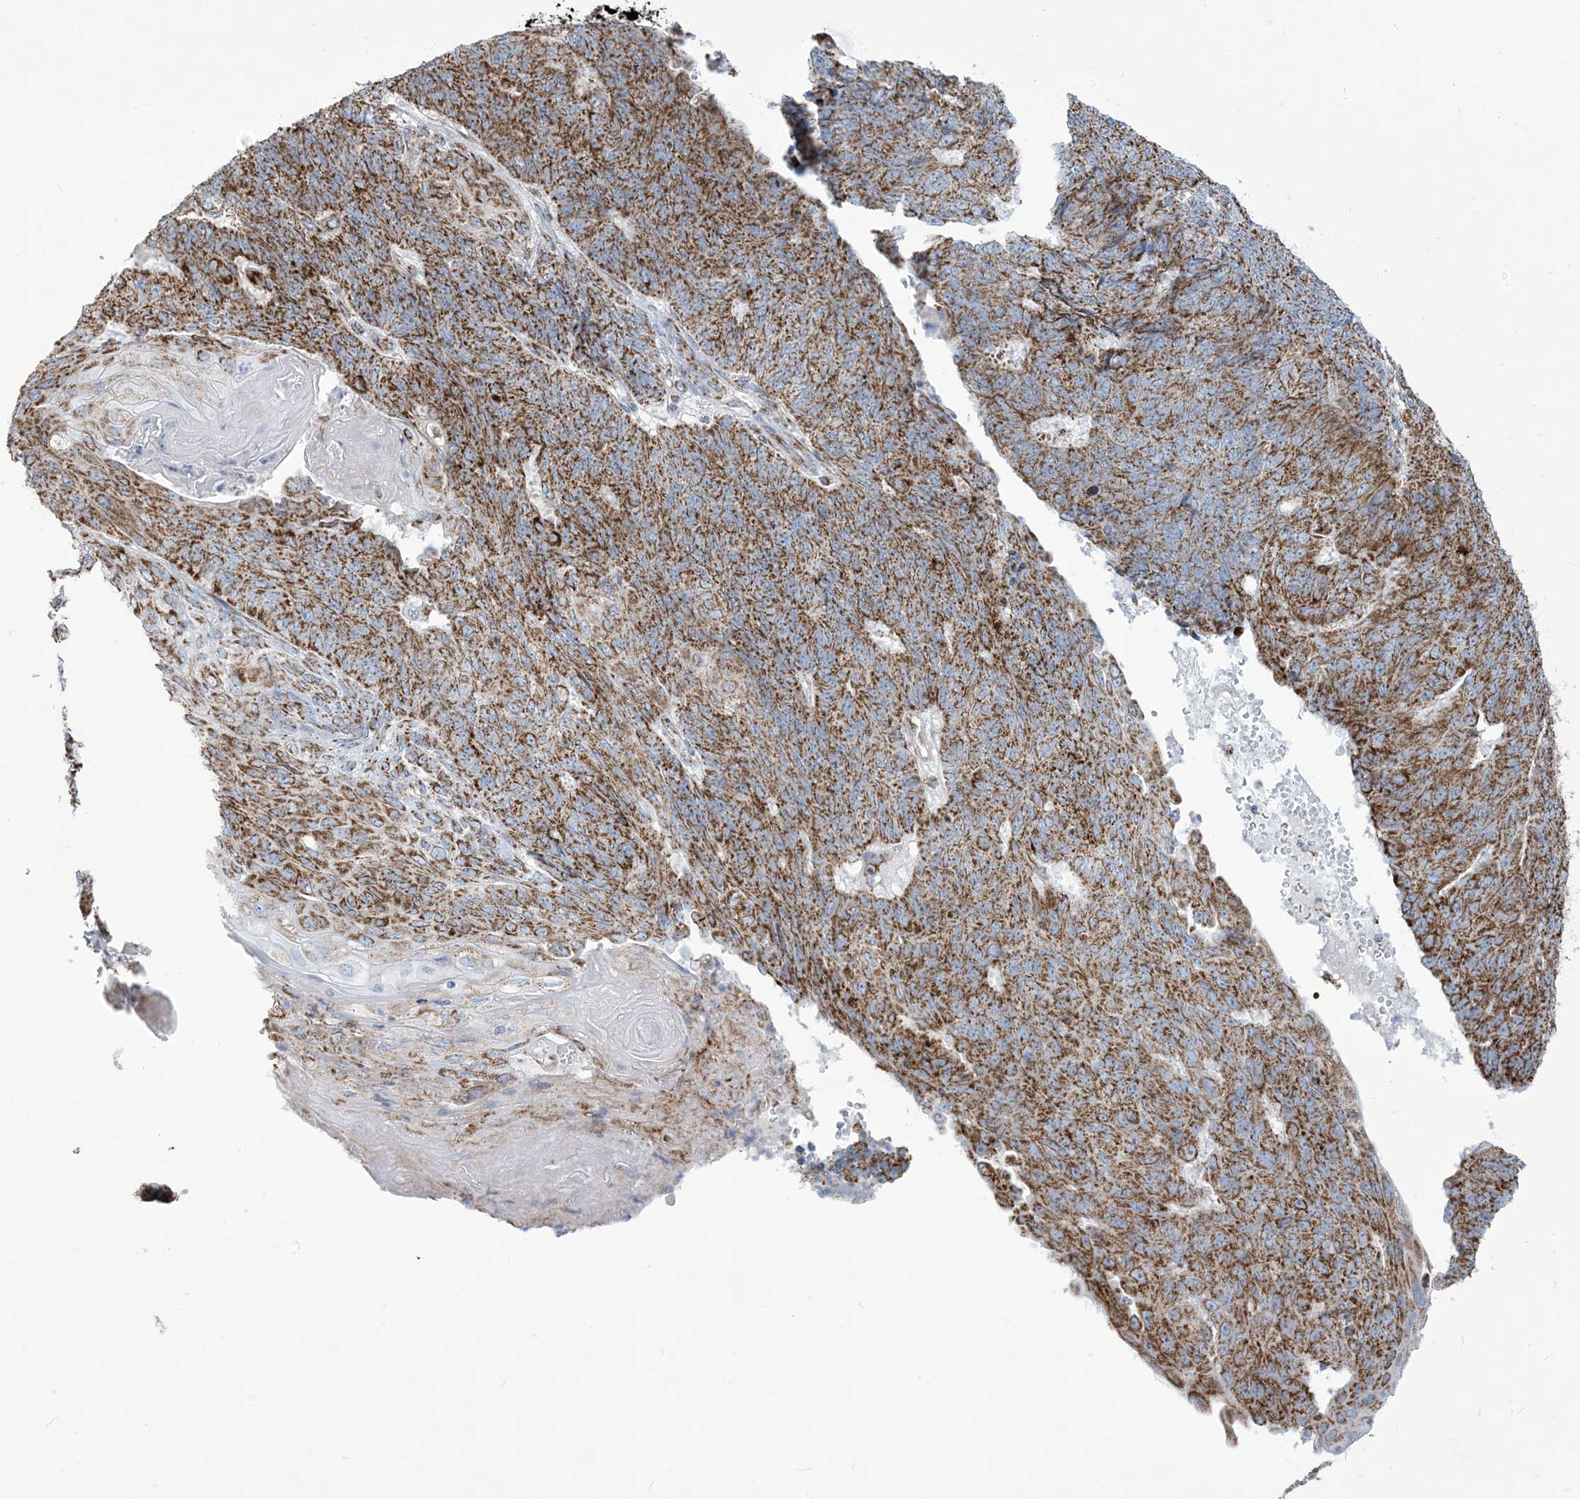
{"staining": {"intensity": "strong", "quantity": ">75%", "location": "cytoplasmic/membranous"}, "tissue": "endometrial cancer", "cell_type": "Tumor cells", "image_type": "cancer", "snomed": [{"axis": "morphology", "description": "Adenocarcinoma, NOS"}, {"axis": "topography", "description": "Endometrium"}], "caption": "Endometrial adenocarcinoma stained with DAB (3,3'-diaminobenzidine) immunohistochemistry shows high levels of strong cytoplasmic/membranous staining in approximately >75% of tumor cells. (brown staining indicates protein expression, while blue staining denotes nuclei).", "gene": "SAMM50", "patient": {"sex": "female", "age": 32}}